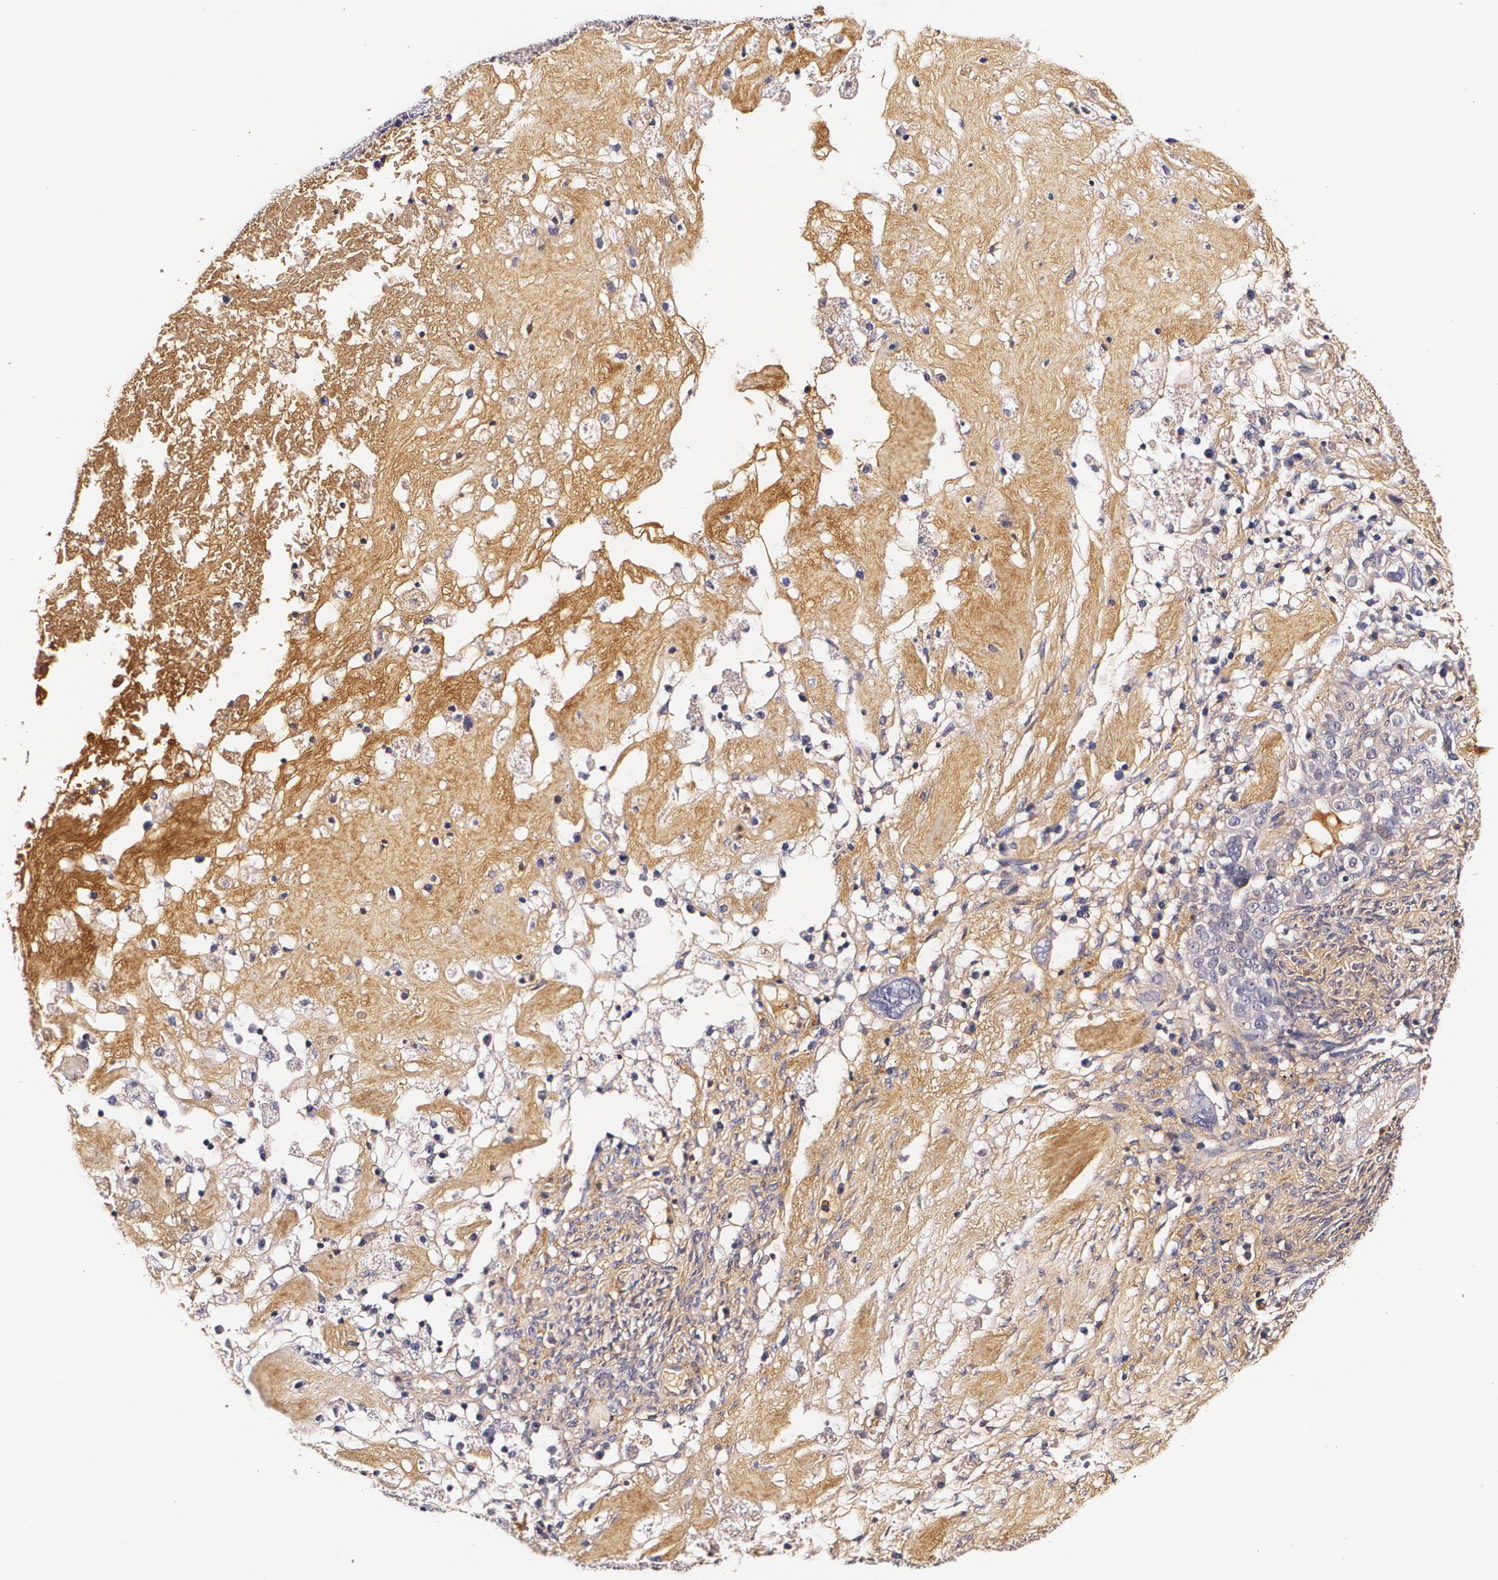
{"staining": {"intensity": "weak", "quantity": "25%-75%", "location": "cytoplasmic/membranous"}, "tissue": "ovarian cancer", "cell_type": "Tumor cells", "image_type": "cancer", "snomed": [{"axis": "morphology", "description": "Normal tissue, NOS"}, {"axis": "morphology", "description": "Cystadenocarcinoma, serous, NOS"}, {"axis": "topography", "description": "Ovary"}], "caption": "Brown immunohistochemical staining in human ovarian cancer (serous cystadenocarcinoma) displays weak cytoplasmic/membranous positivity in approximately 25%-75% of tumor cells.", "gene": "TTR", "patient": {"sex": "female", "age": 62}}